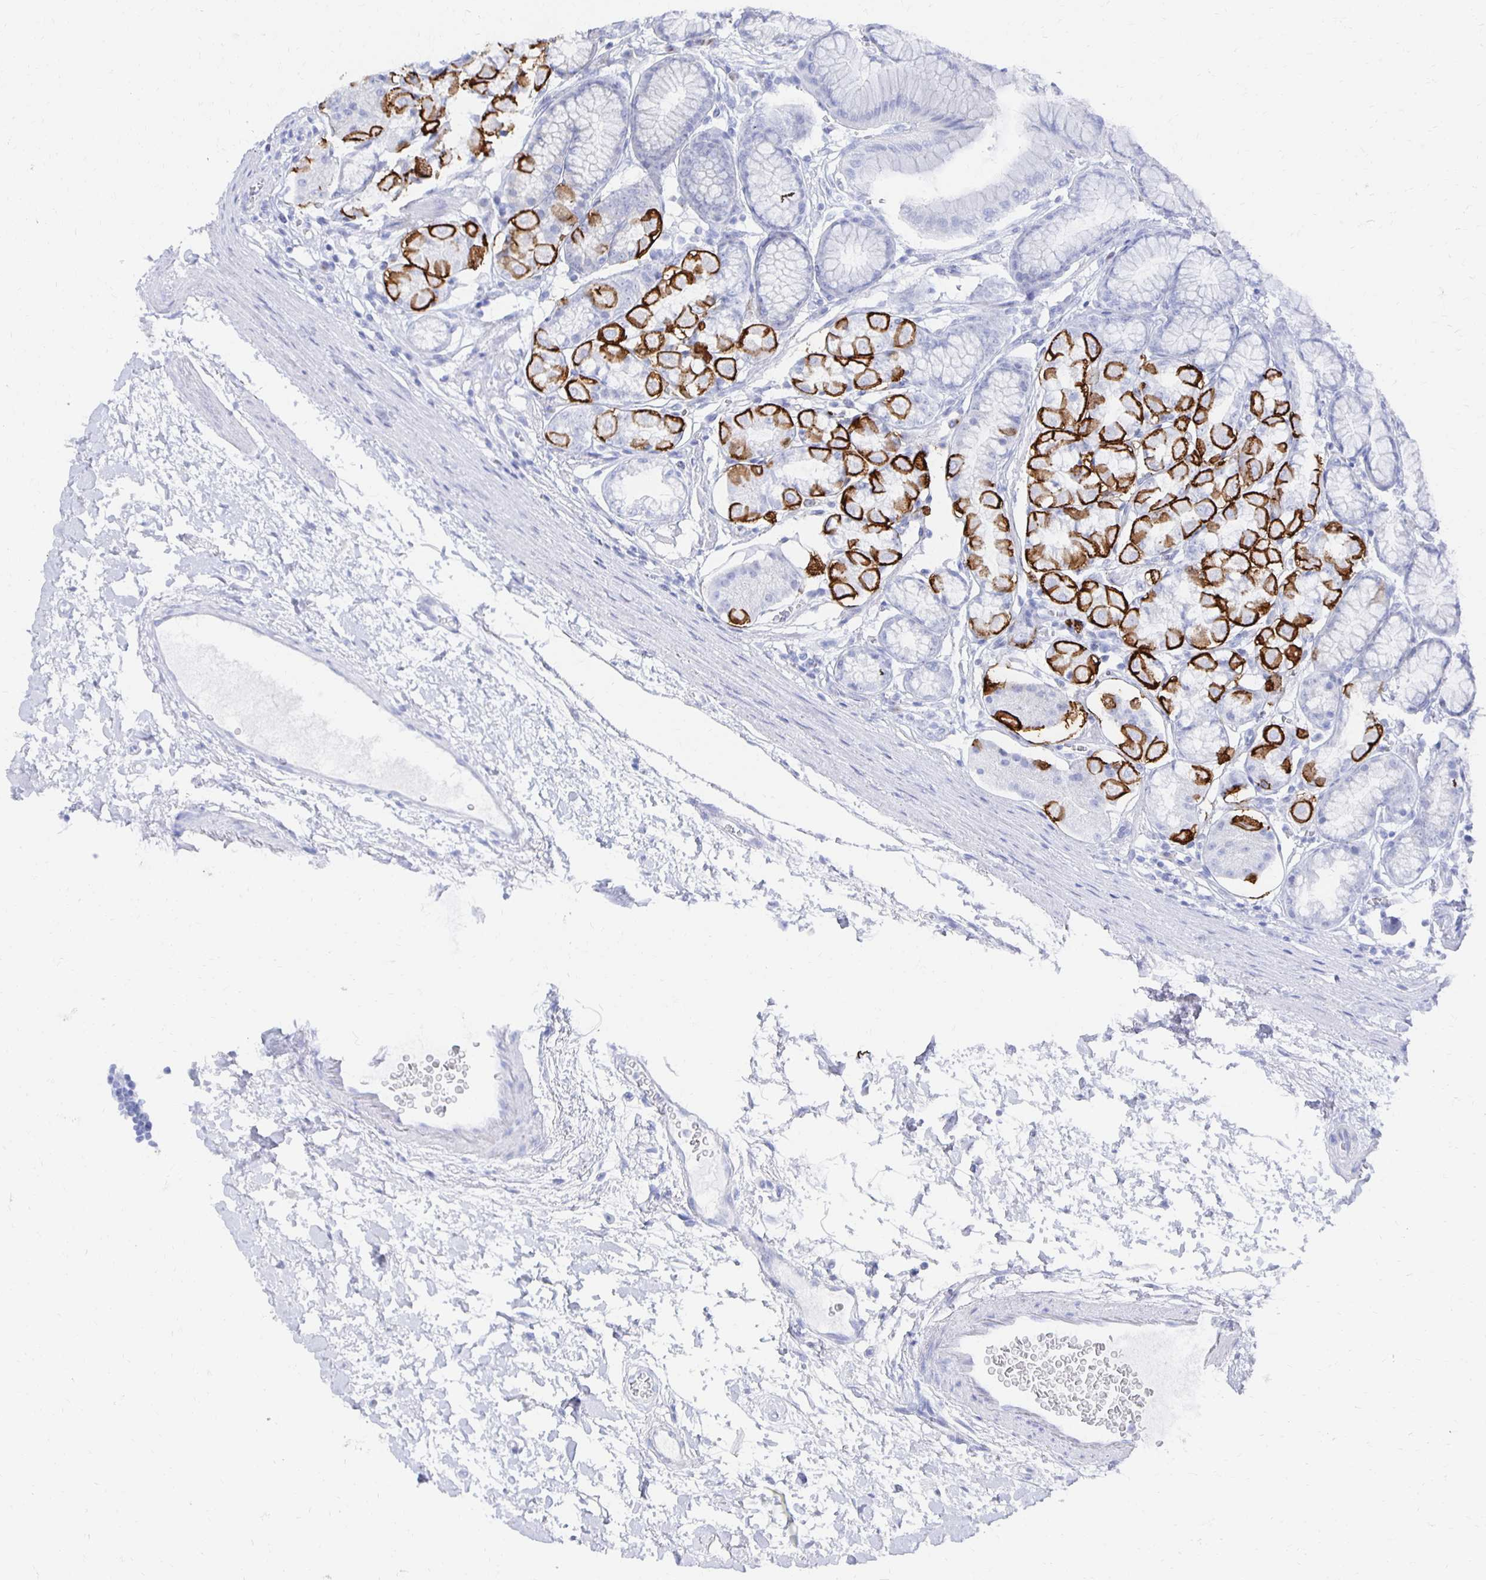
{"staining": {"intensity": "strong", "quantity": "<25%", "location": "cytoplasmic/membranous"}, "tissue": "stomach", "cell_type": "Glandular cells", "image_type": "normal", "snomed": [{"axis": "morphology", "description": "Normal tissue, NOS"}, {"axis": "topography", "description": "Stomach"}, {"axis": "topography", "description": "Stomach, lower"}], "caption": "A high-resolution image shows immunohistochemistry (IHC) staining of benign stomach, which exhibits strong cytoplasmic/membranous expression in about <25% of glandular cells. The protein is shown in brown color, while the nuclei are stained blue.", "gene": "PRDM7", "patient": {"sex": "male", "age": 76}}